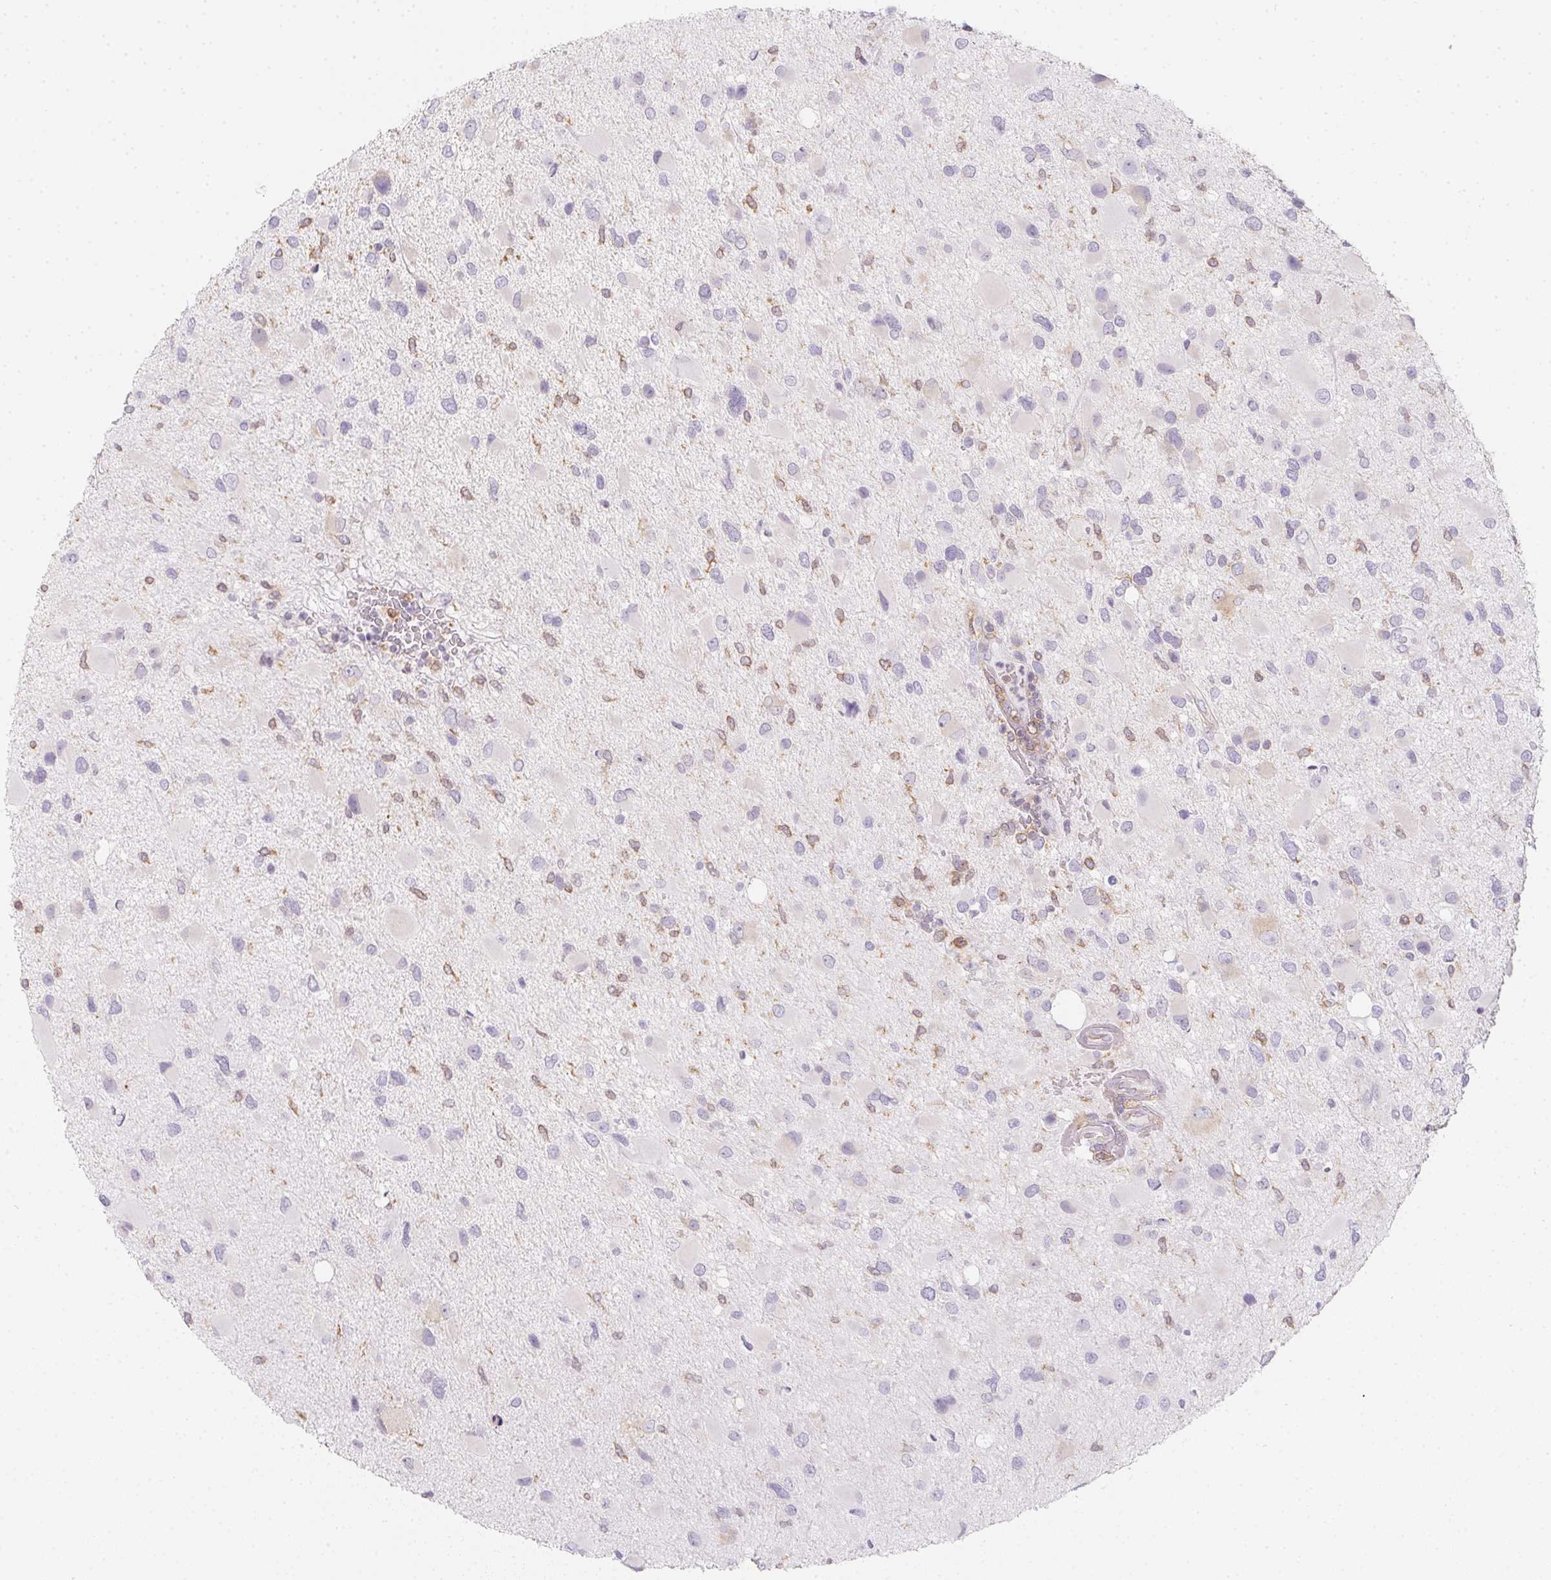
{"staining": {"intensity": "negative", "quantity": "none", "location": "none"}, "tissue": "glioma", "cell_type": "Tumor cells", "image_type": "cancer", "snomed": [{"axis": "morphology", "description": "Glioma, malignant, Low grade"}, {"axis": "topography", "description": "Brain"}], "caption": "Tumor cells are negative for brown protein staining in malignant glioma (low-grade).", "gene": "SOAT1", "patient": {"sex": "female", "age": 32}}